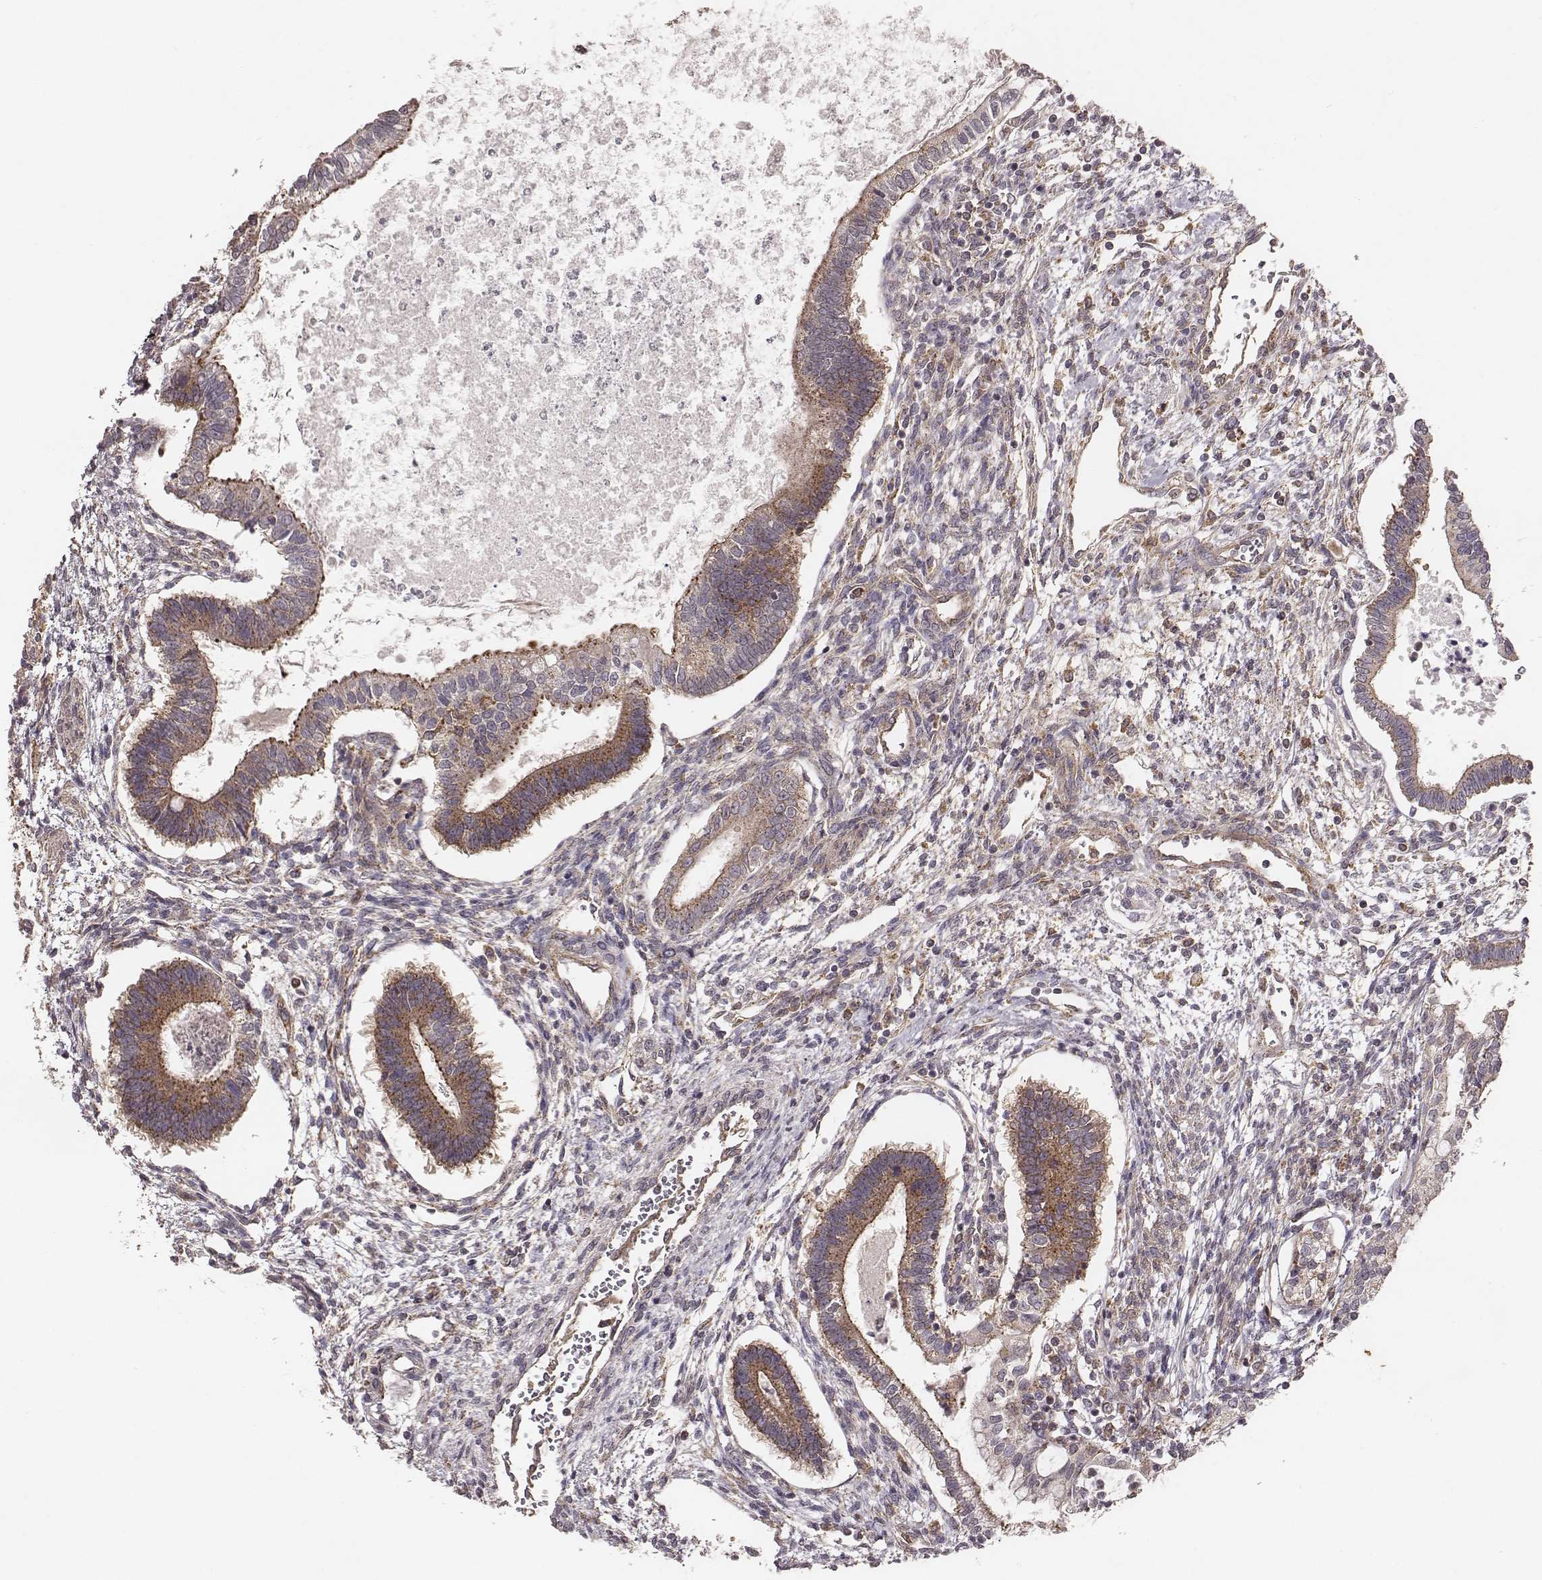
{"staining": {"intensity": "moderate", "quantity": ">75%", "location": "cytoplasmic/membranous"}, "tissue": "testis cancer", "cell_type": "Tumor cells", "image_type": "cancer", "snomed": [{"axis": "morphology", "description": "Carcinoma, Embryonal, NOS"}, {"axis": "topography", "description": "Testis"}], "caption": "Protein analysis of embryonal carcinoma (testis) tissue reveals moderate cytoplasmic/membranous staining in about >75% of tumor cells.", "gene": "VPS26A", "patient": {"sex": "male", "age": 37}}